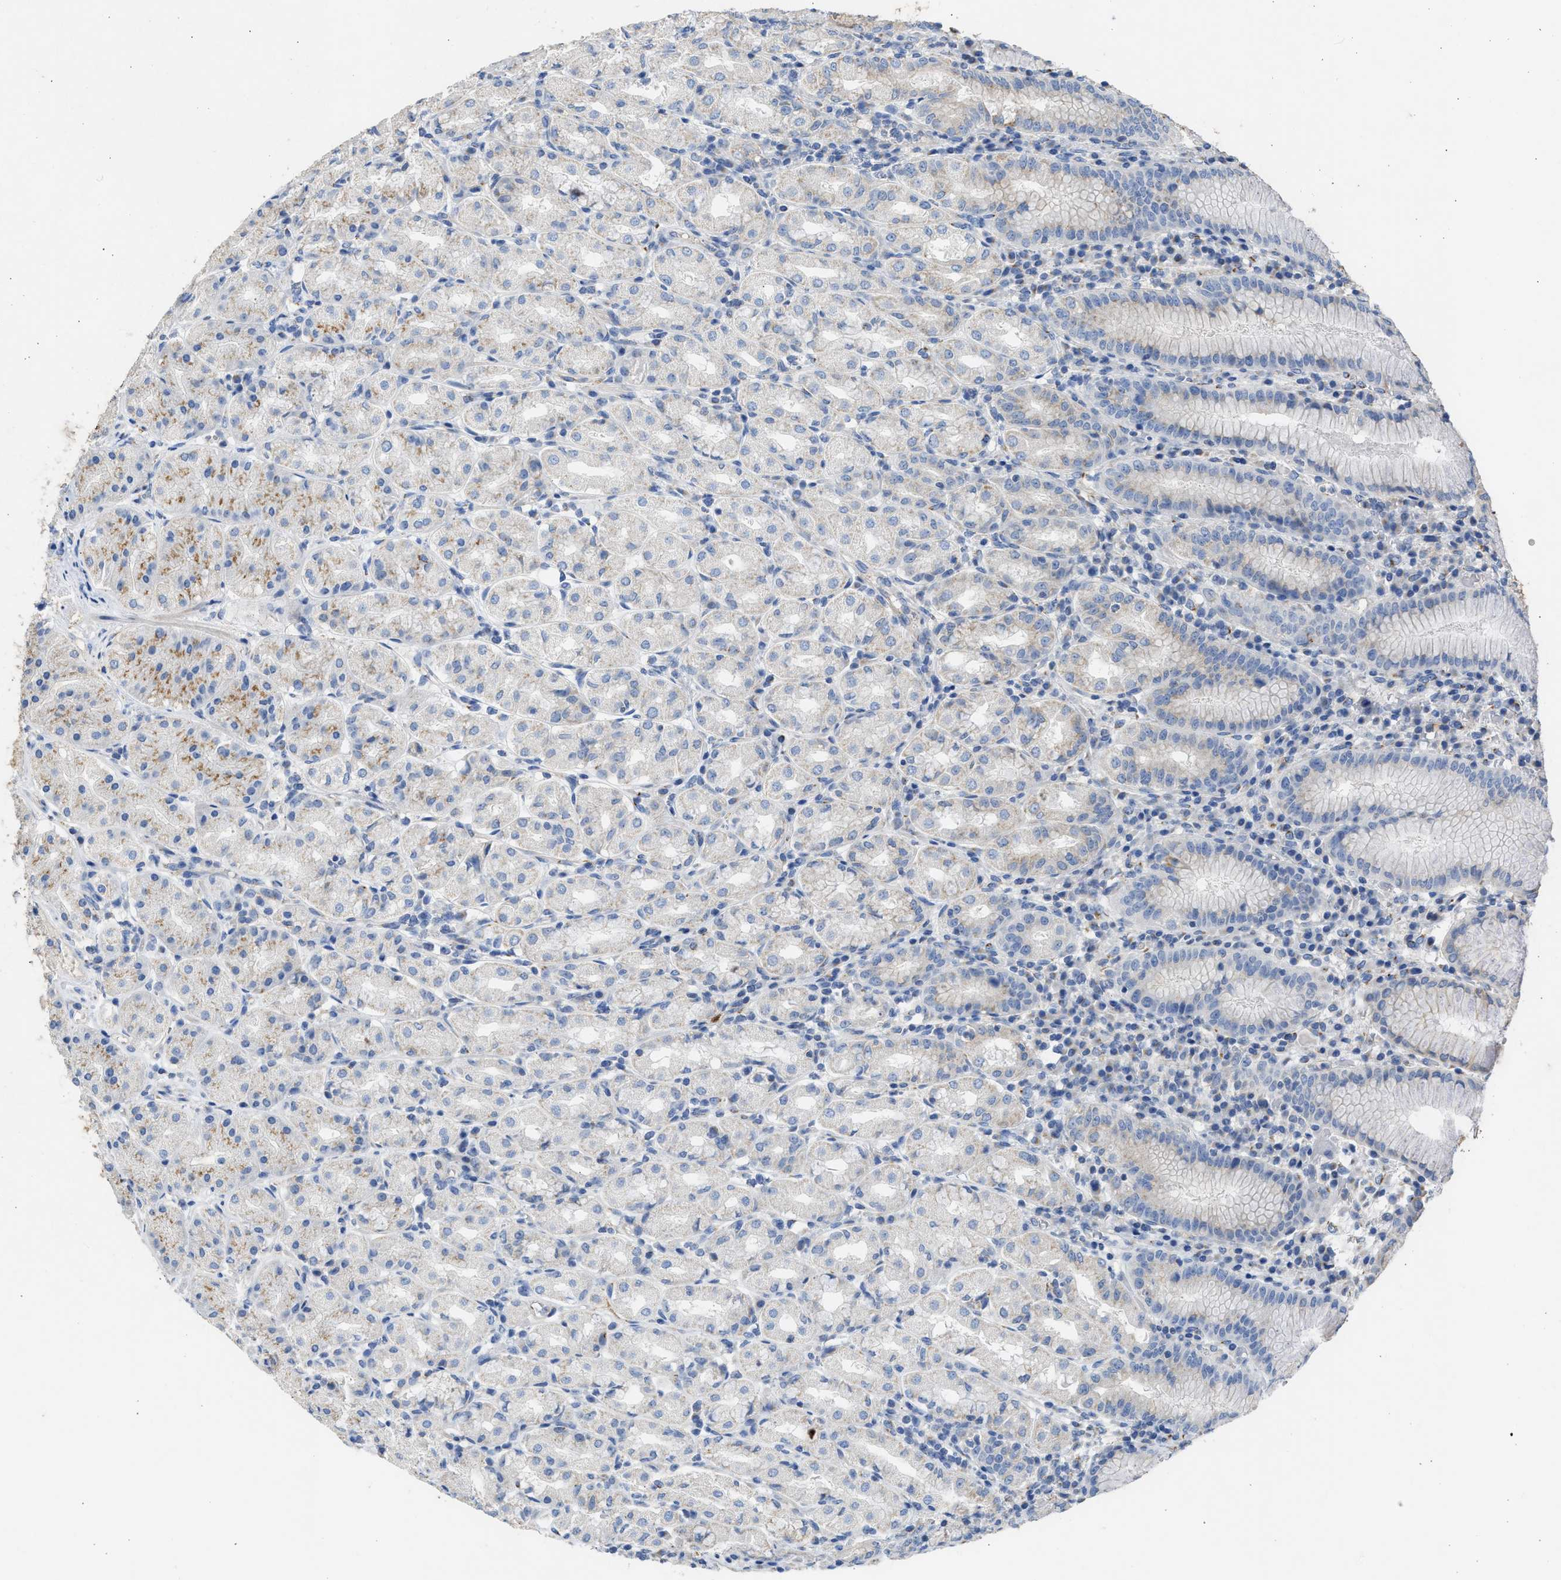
{"staining": {"intensity": "moderate", "quantity": "<25%", "location": "cytoplasmic/membranous"}, "tissue": "stomach", "cell_type": "Glandular cells", "image_type": "normal", "snomed": [{"axis": "morphology", "description": "Normal tissue, NOS"}, {"axis": "topography", "description": "Stomach"}, {"axis": "topography", "description": "Stomach, lower"}], "caption": "IHC (DAB) staining of unremarkable stomach displays moderate cytoplasmic/membranous protein expression in about <25% of glandular cells.", "gene": "IPO8", "patient": {"sex": "female", "age": 56}}